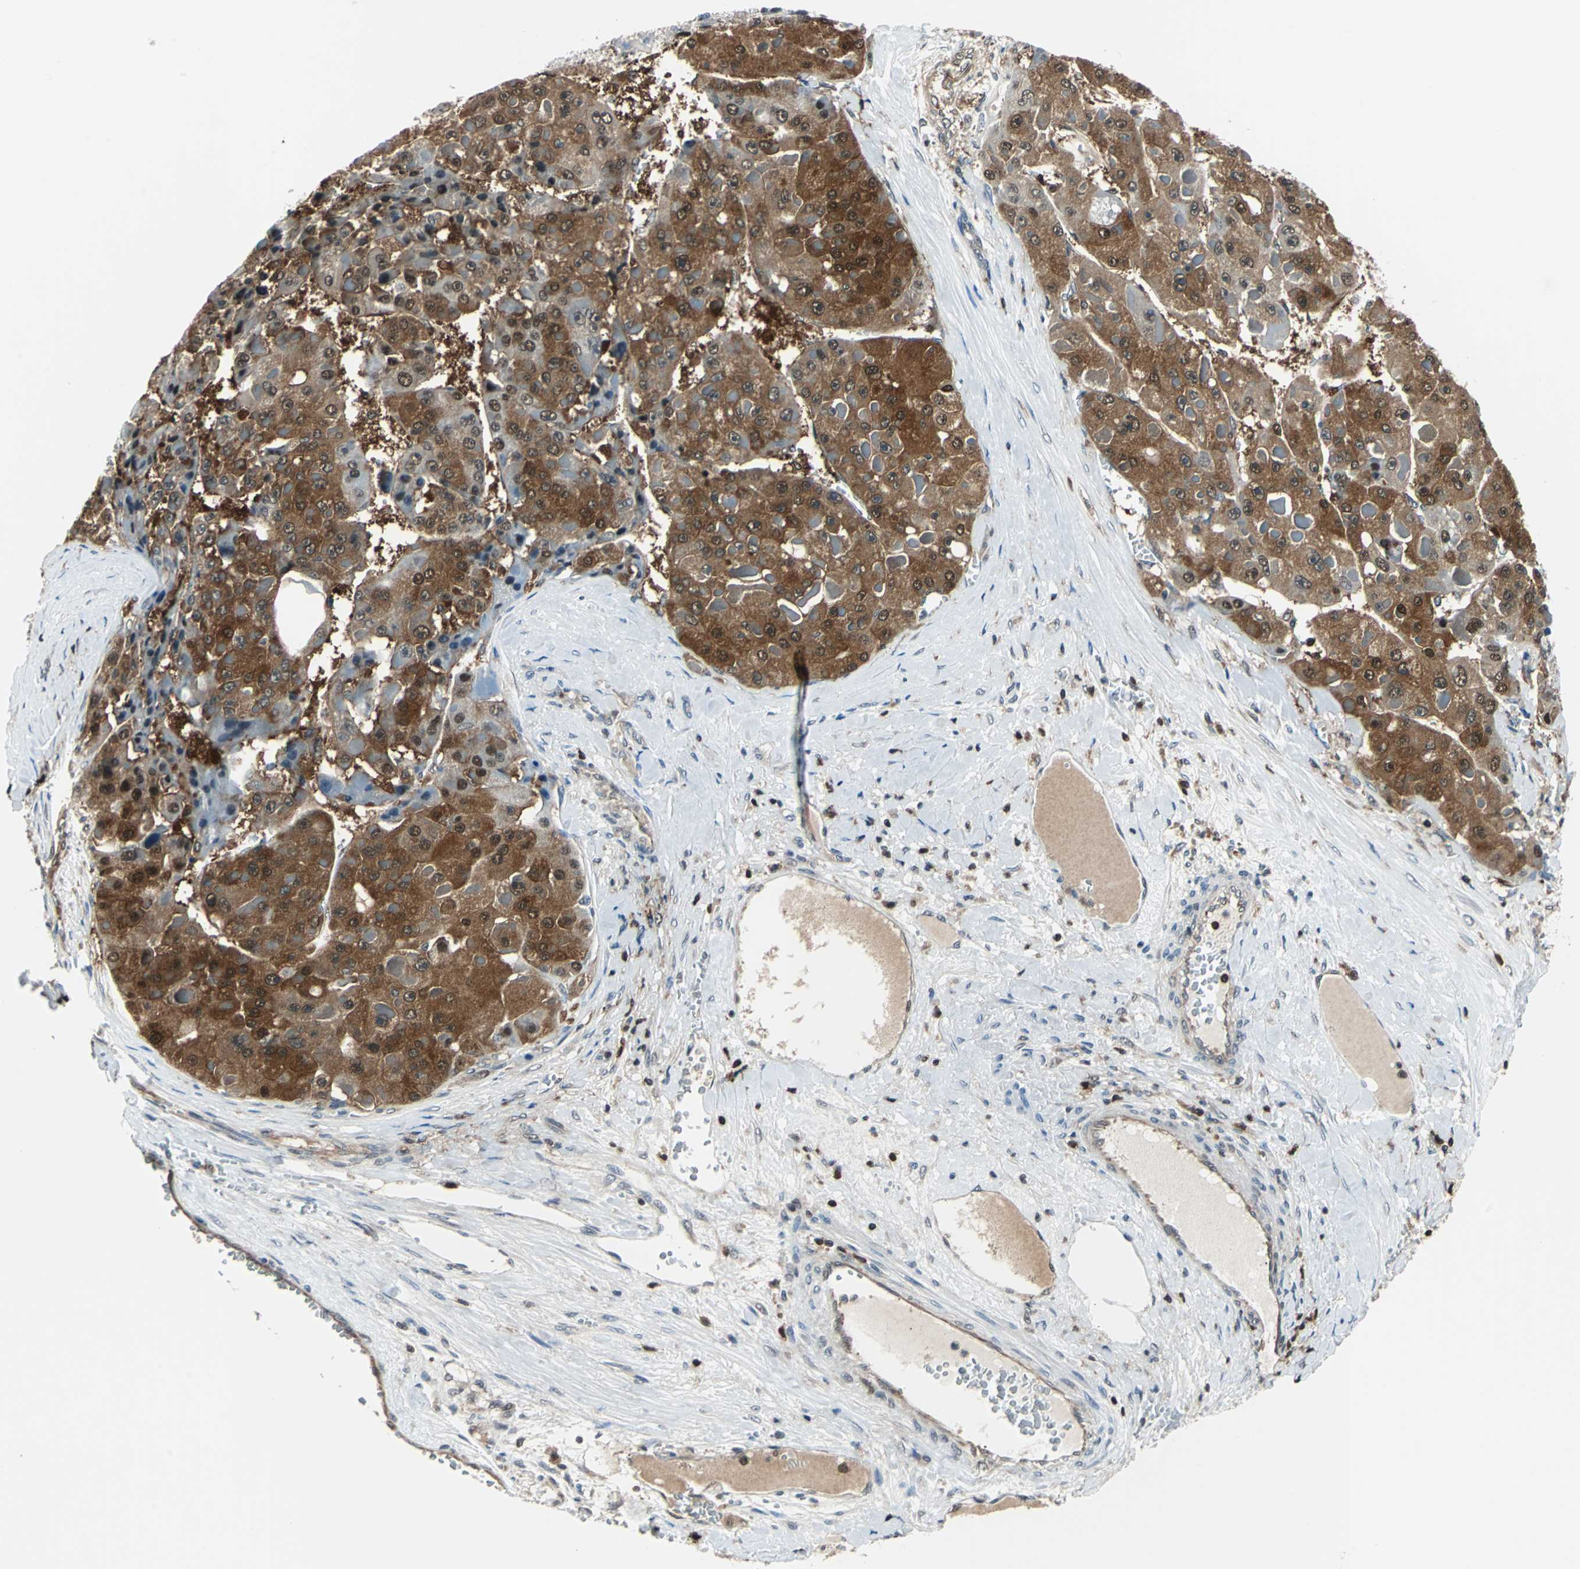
{"staining": {"intensity": "strong", "quantity": ">75%", "location": "cytoplasmic/membranous,nuclear"}, "tissue": "liver cancer", "cell_type": "Tumor cells", "image_type": "cancer", "snomed": [{"axis": "morphology", "description": "Carcinoma, Hepatocellular, NOS"}, {"axis": "topography", "description": "Liver"}], "caption": "Strong cytoplasmic/membranous and nuclear protein expression is seen in approximately >75% of tumor cells in liver cancer (hepatocellular carcinoma).", "gene": "PSME1", "patient": {"sex": "female", "age": 73}}